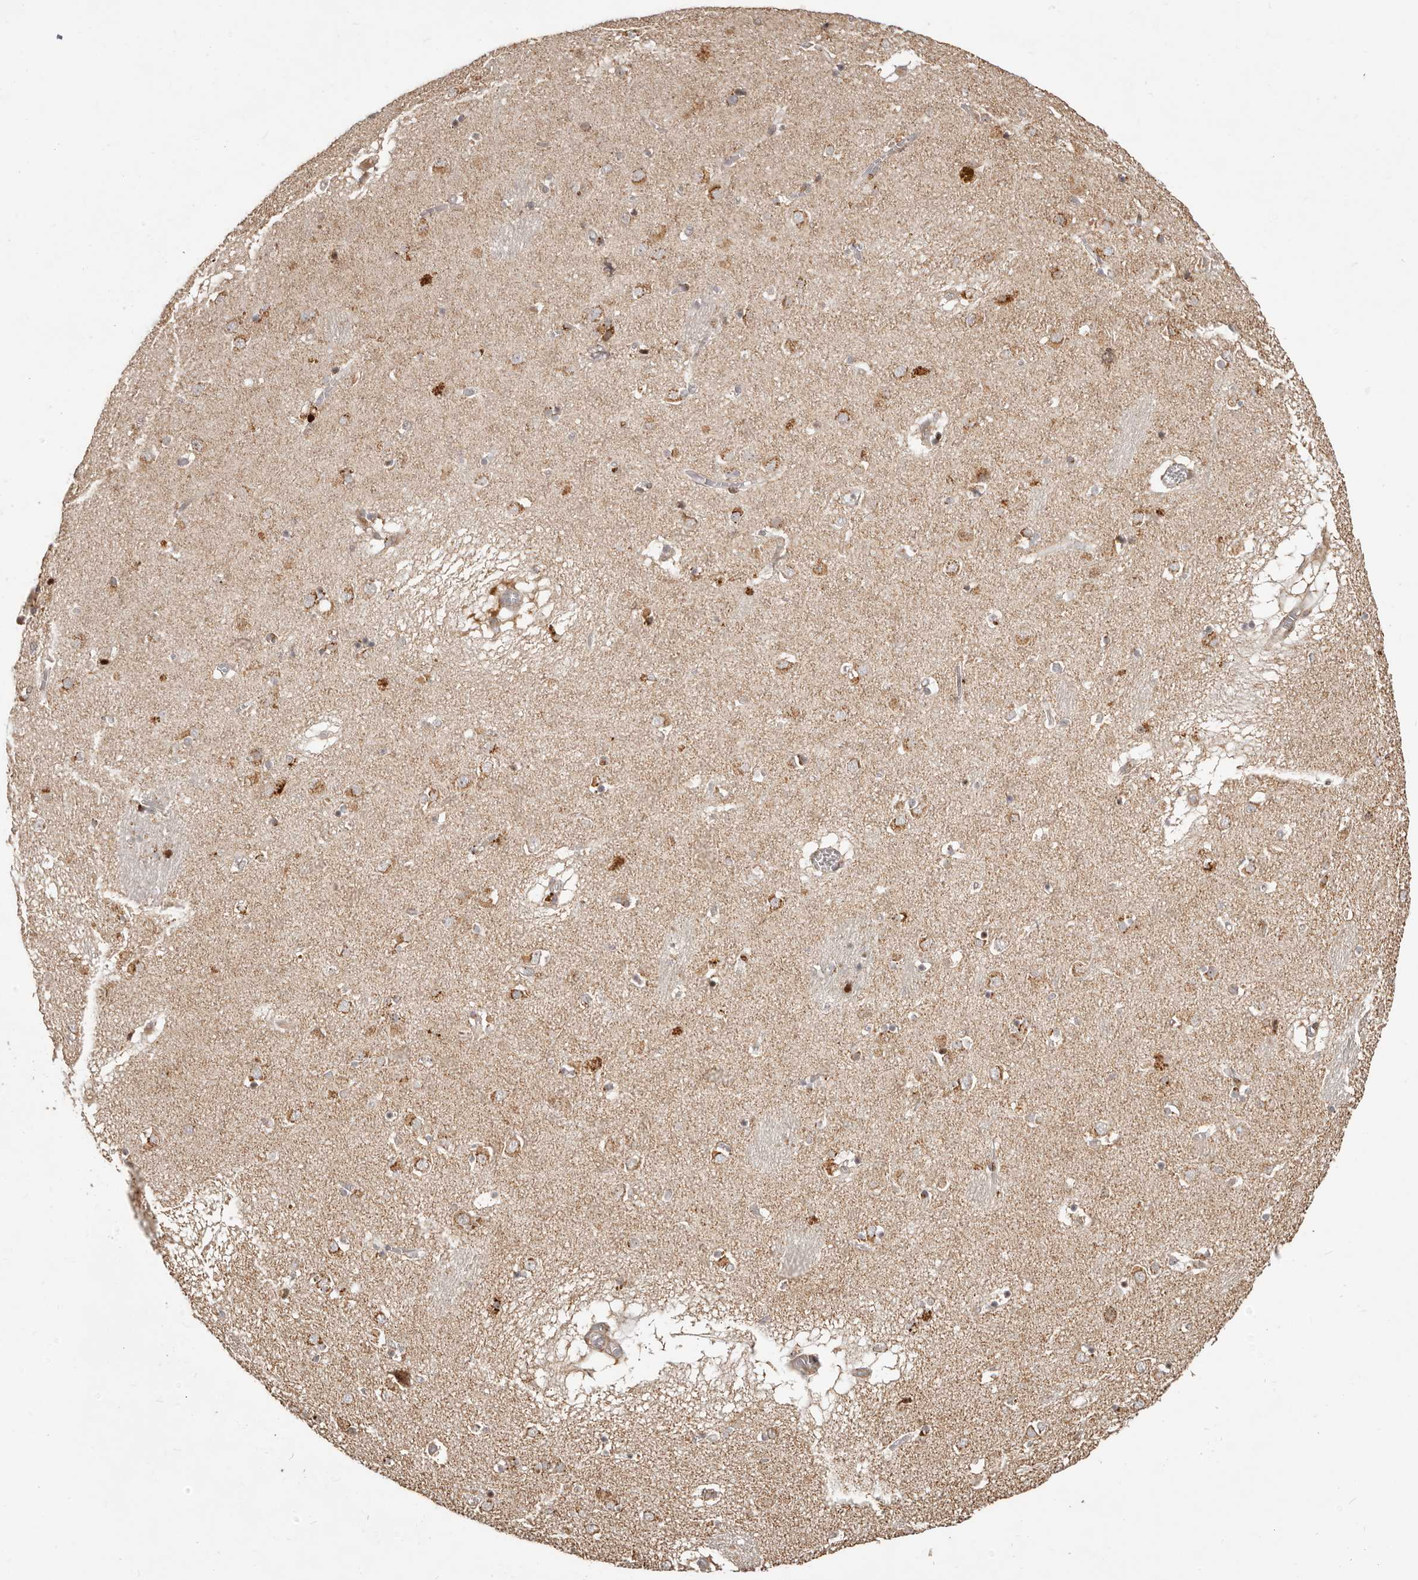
{"staining": {"intensity": "negative", "quantity": "none", "location": "none"}, "tissue": "caudate", "cell_type": "Glial cells", "image_type": "normal", "snomed": [{"axis": "morphology", "description": "Normal tissue, NOS"}, {"axis": "topography", "description": "Lateral ventricle wall"}], "caption": "DAB (3,3'-diaminobenzidine) immunohistochemical staining of normal human caudate exhibits no significant staining in glial cells. (DAB (3,3'-diaminobenzidine) immunohistochemistry (IHC), high magnification).", "gene": "TRIM4", "patient": {"sex": "male", "age": 70}}